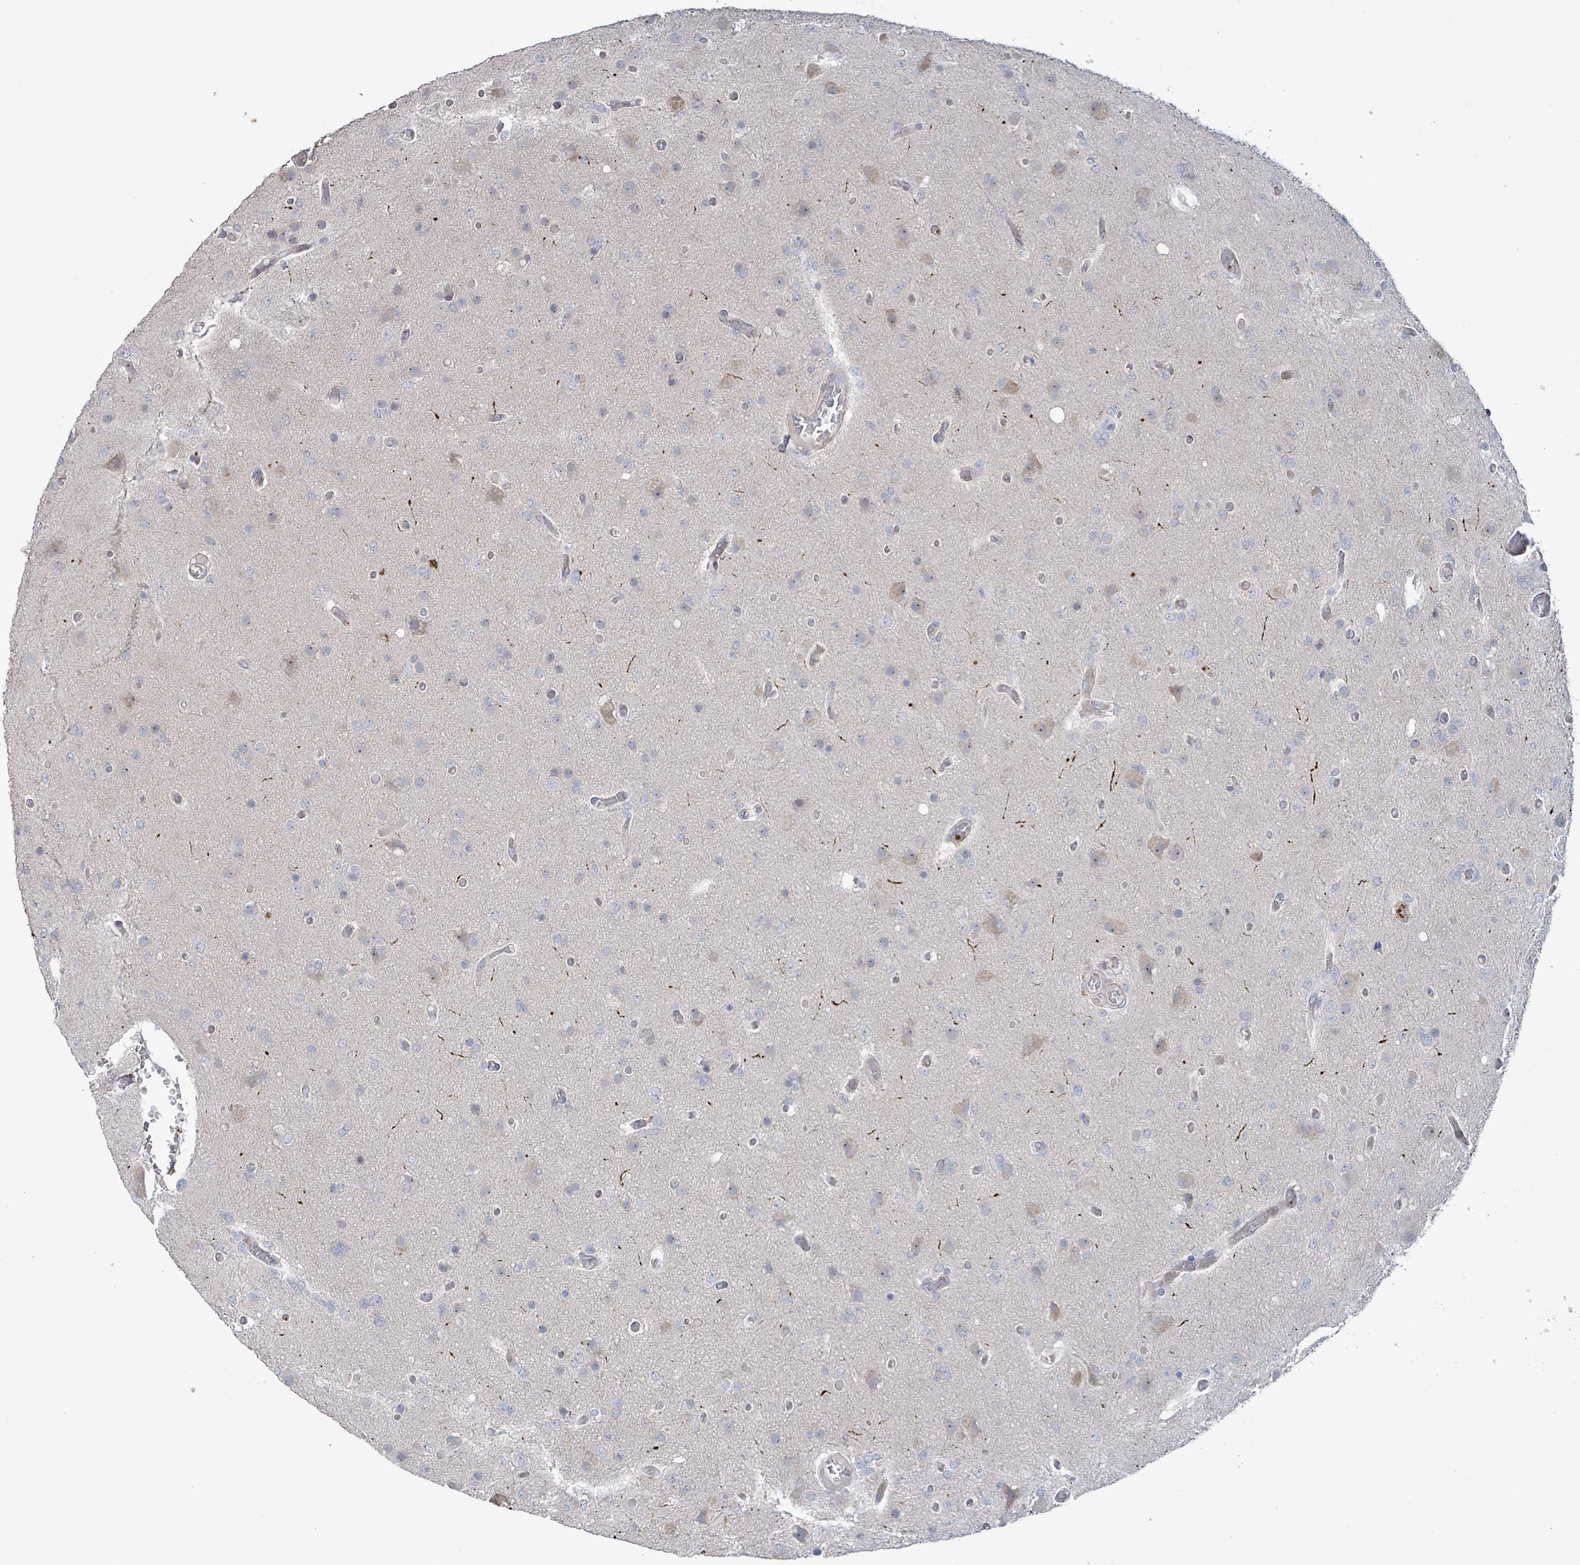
{"staining": {"intensity": "negative", "quantity": "none", "location": "none"}, "tissue": "glioma", "cell_type": "Tumor cells", "image_type": "cancer", "snomed": [{"axis": "morphology", "description": "Glioma, malignant, High grade"}, {"axis": "topography", "description": "Brain"}], "caption": "Tumor cells are negative for protein expression in human glioma. (DAB (3,3'-diaminobenzidine) immunohistochemistry (IHC), high magnification).", "gene": "LILRA4", "patient": {"sex": "female", "age": 74}}